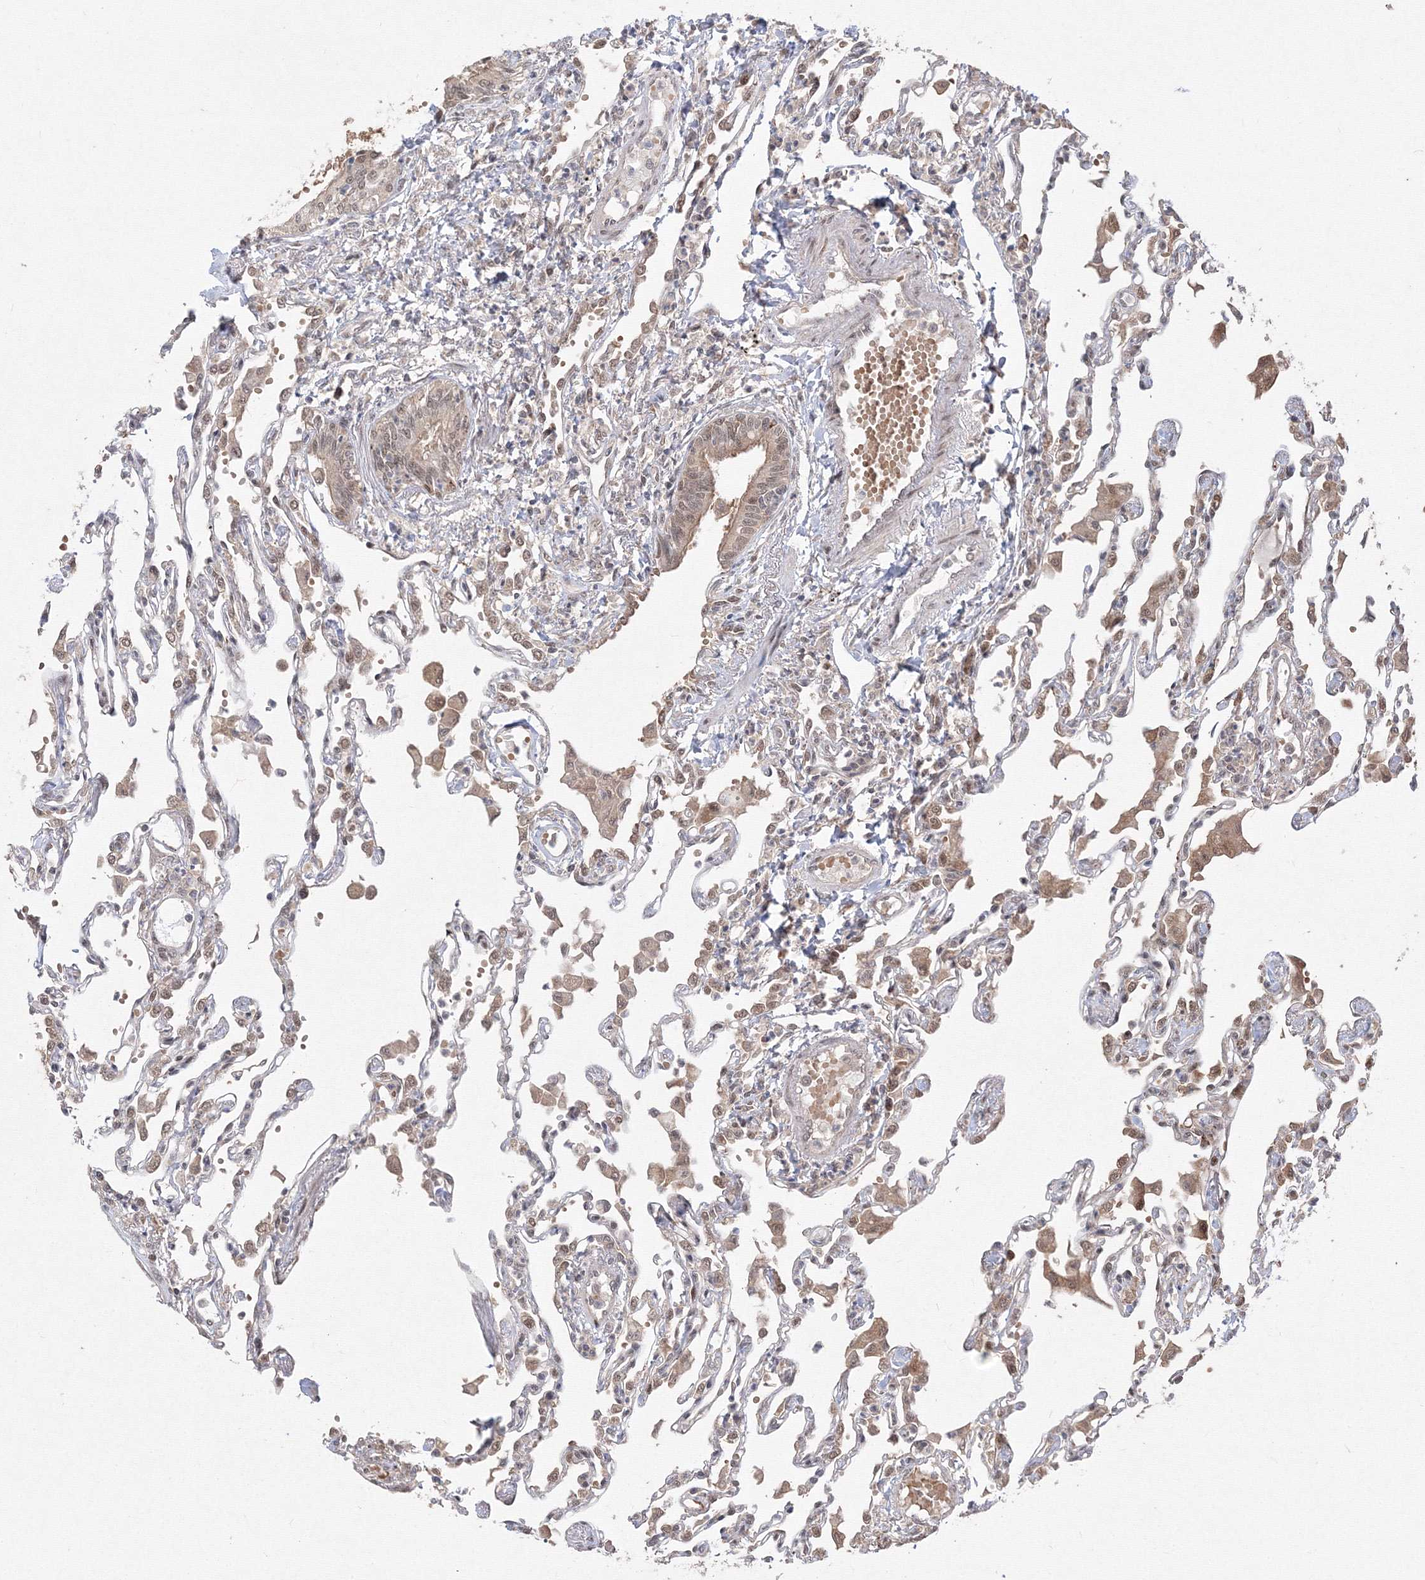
{"staining": {"intensity": "moderate", "quantity": "<25%", "location": "cytoplasmic/membranous"}, "tissue": "lung", "cell_type": "Alveolar cells", "image_type": "normal", "snomed": [{"axis": "morphology", "description": "Normal tissue, NOS"}, {"axis": "topography", "description": "Bronchus"}, {"axis": "topography", "description": "Lung"}], "caption": "A brown stain highlights moderate cytoplasmic/membranous staining of a protein in alveolar cells of normal human lung. Using DAB (brown) and hematoxylin (blue) stains, captured at high magnification using brightfield microscopy.", "gene": "COPS4", "patient": {"sex": "female", "age": 49}}